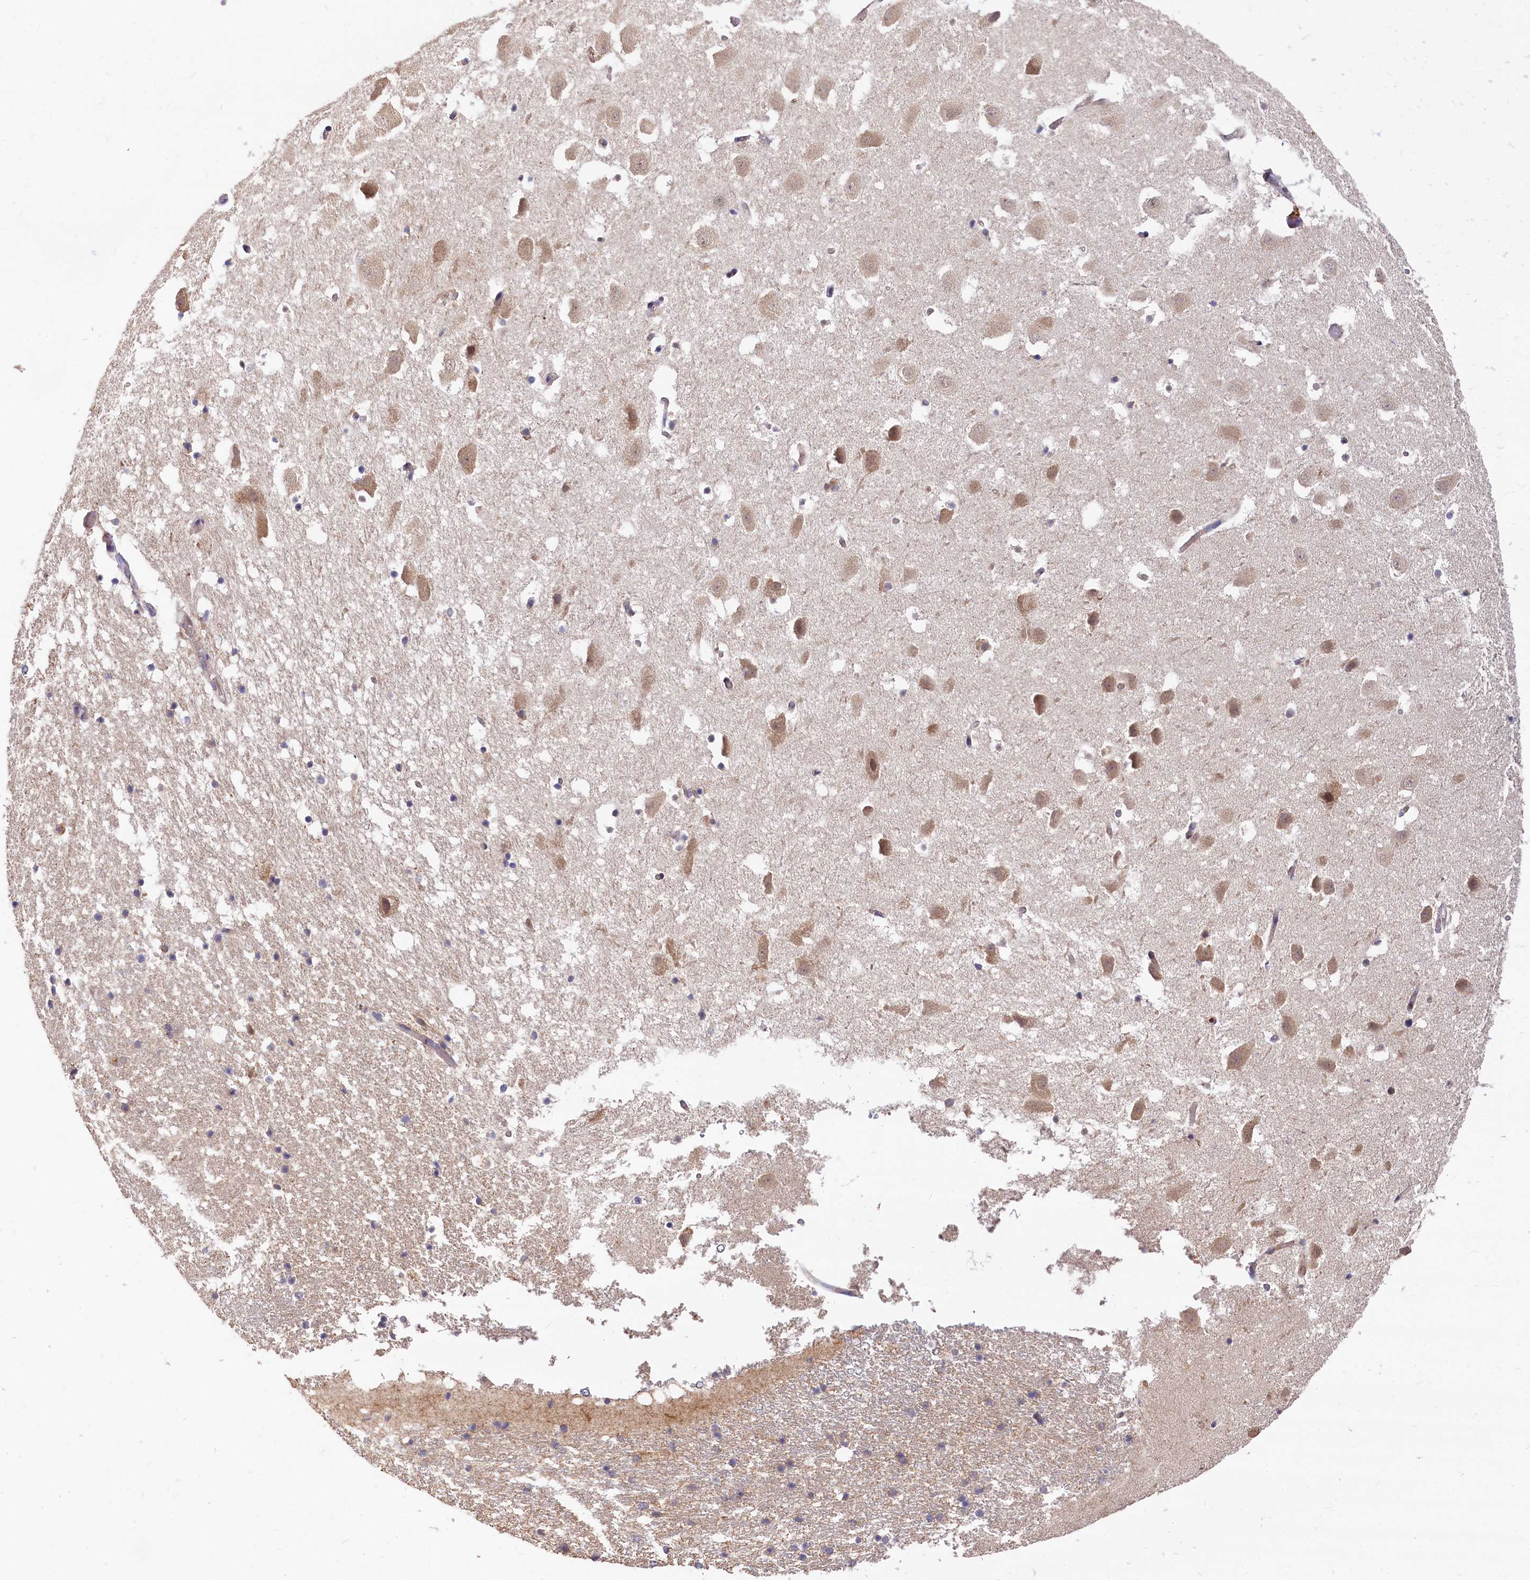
{"staining": {"intensity": "moderate", "quantity": "<25%", "location": "cytoplasmic/membranous"}, "tissue": "hippocampus", "cell_type": "Glial cells", "image_type": "normal", "snomed": [{"axis": "morphology", "description": "Normal tissue, NOS"}, {"axis": "topography", "description": "Hippocampus"}], "caption": "Protein expression analysis of benign hippocampus shows moderate cytoplasmic/membranous expression in about <25% of glial cells.", "gene": "EIF2B2", "patient": {"sex": "female", "age": 52}}